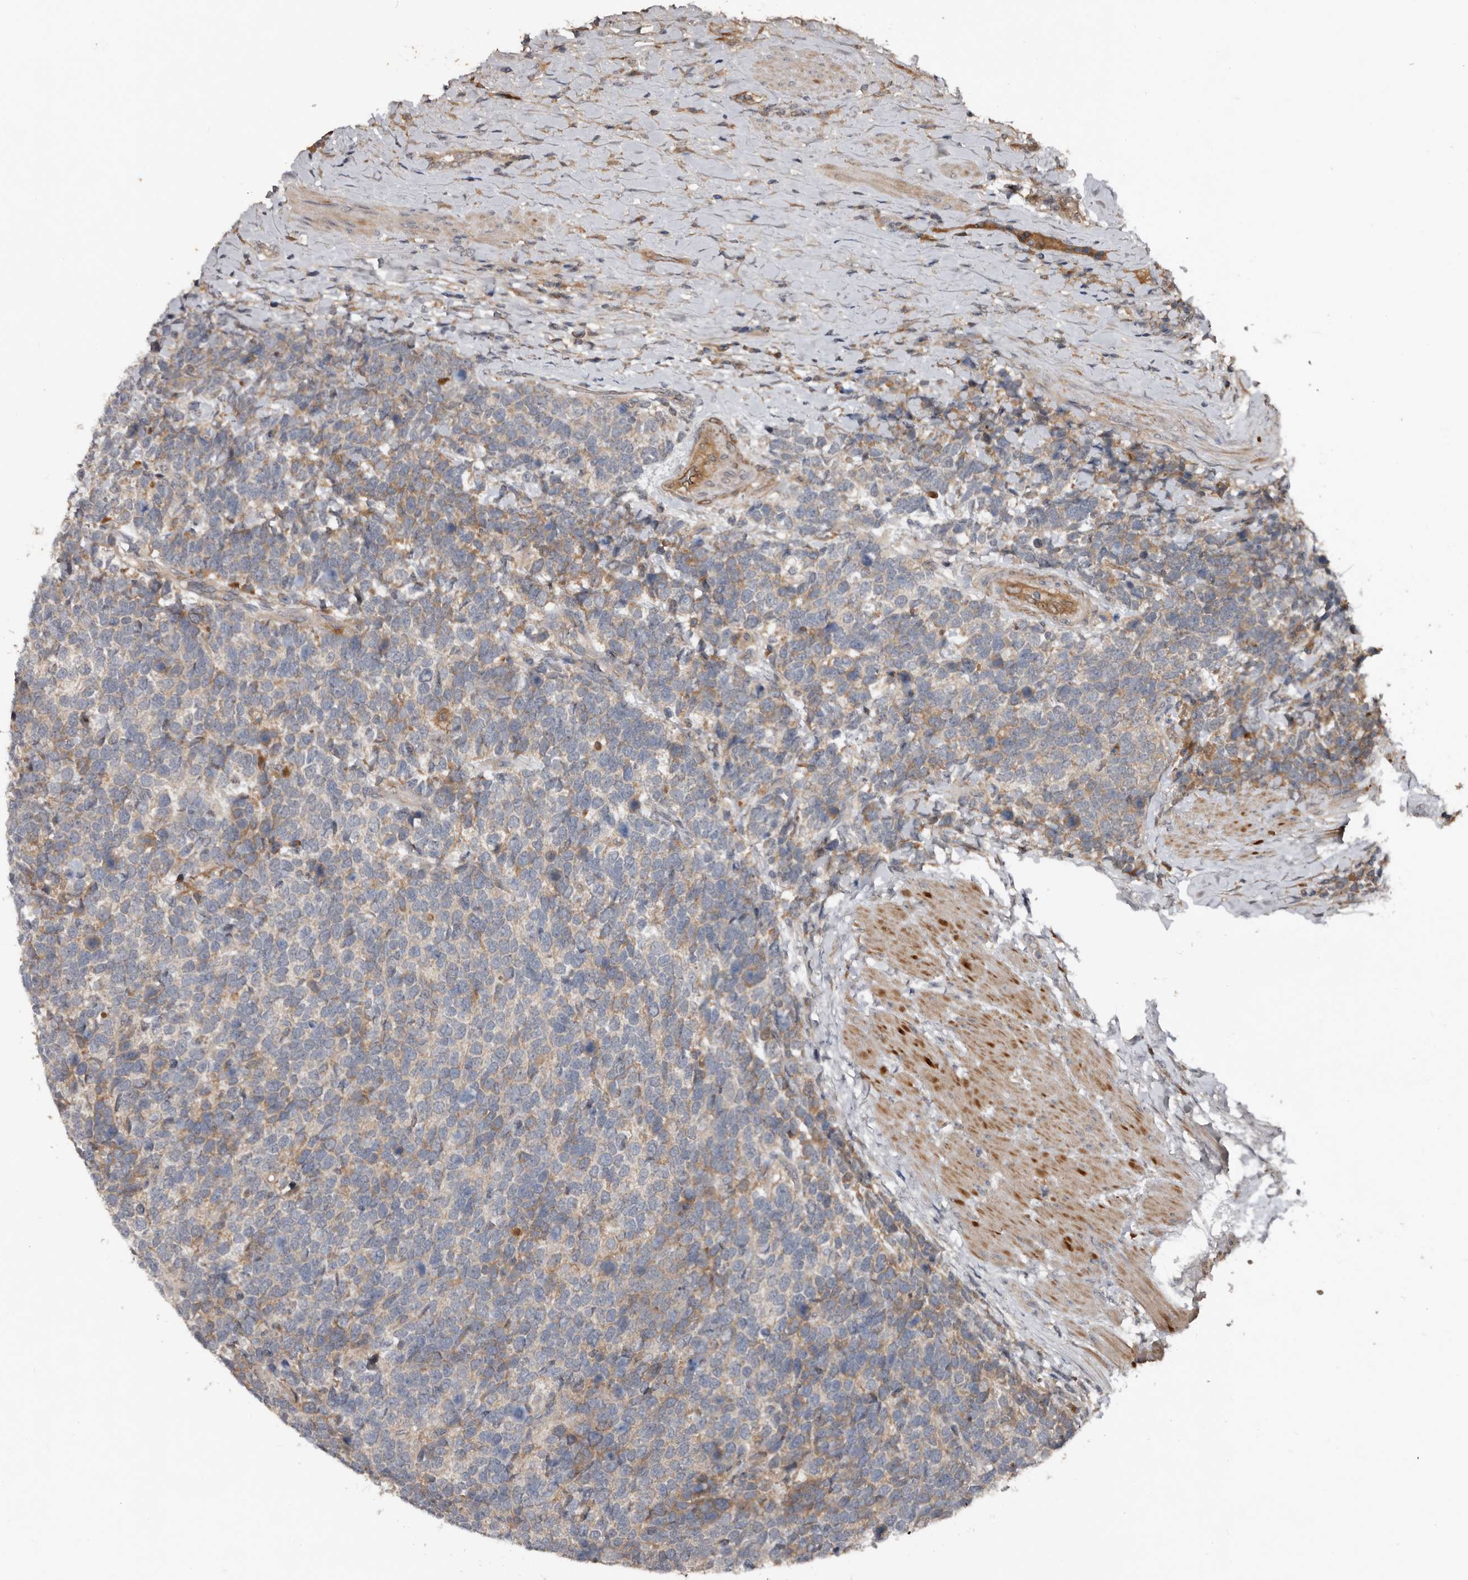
{"staining": {"intensity": "weak", "quantity": ">75%", "location": "cytoplasmic/membranous"}, "tissue": "urothelial cancer", "cell_type": "Tumor cells", "image_type": "cancer", "snomed": [{"axis": "morphology", "description": "Urothelial carcinoma, High grade"}, {"axis": "topography", "description": "Urinary bladder"}], "caption": "DAB (3,3'-diaminobenzidine) immunohistochemical staining of urothelial carcinoma (high-grade) shows weak cytoplasmic/membranous protein staining in about >75% of tumor cells.", "gene": "DNAJB4", "patient": {"sex": "female", "age": 82}}